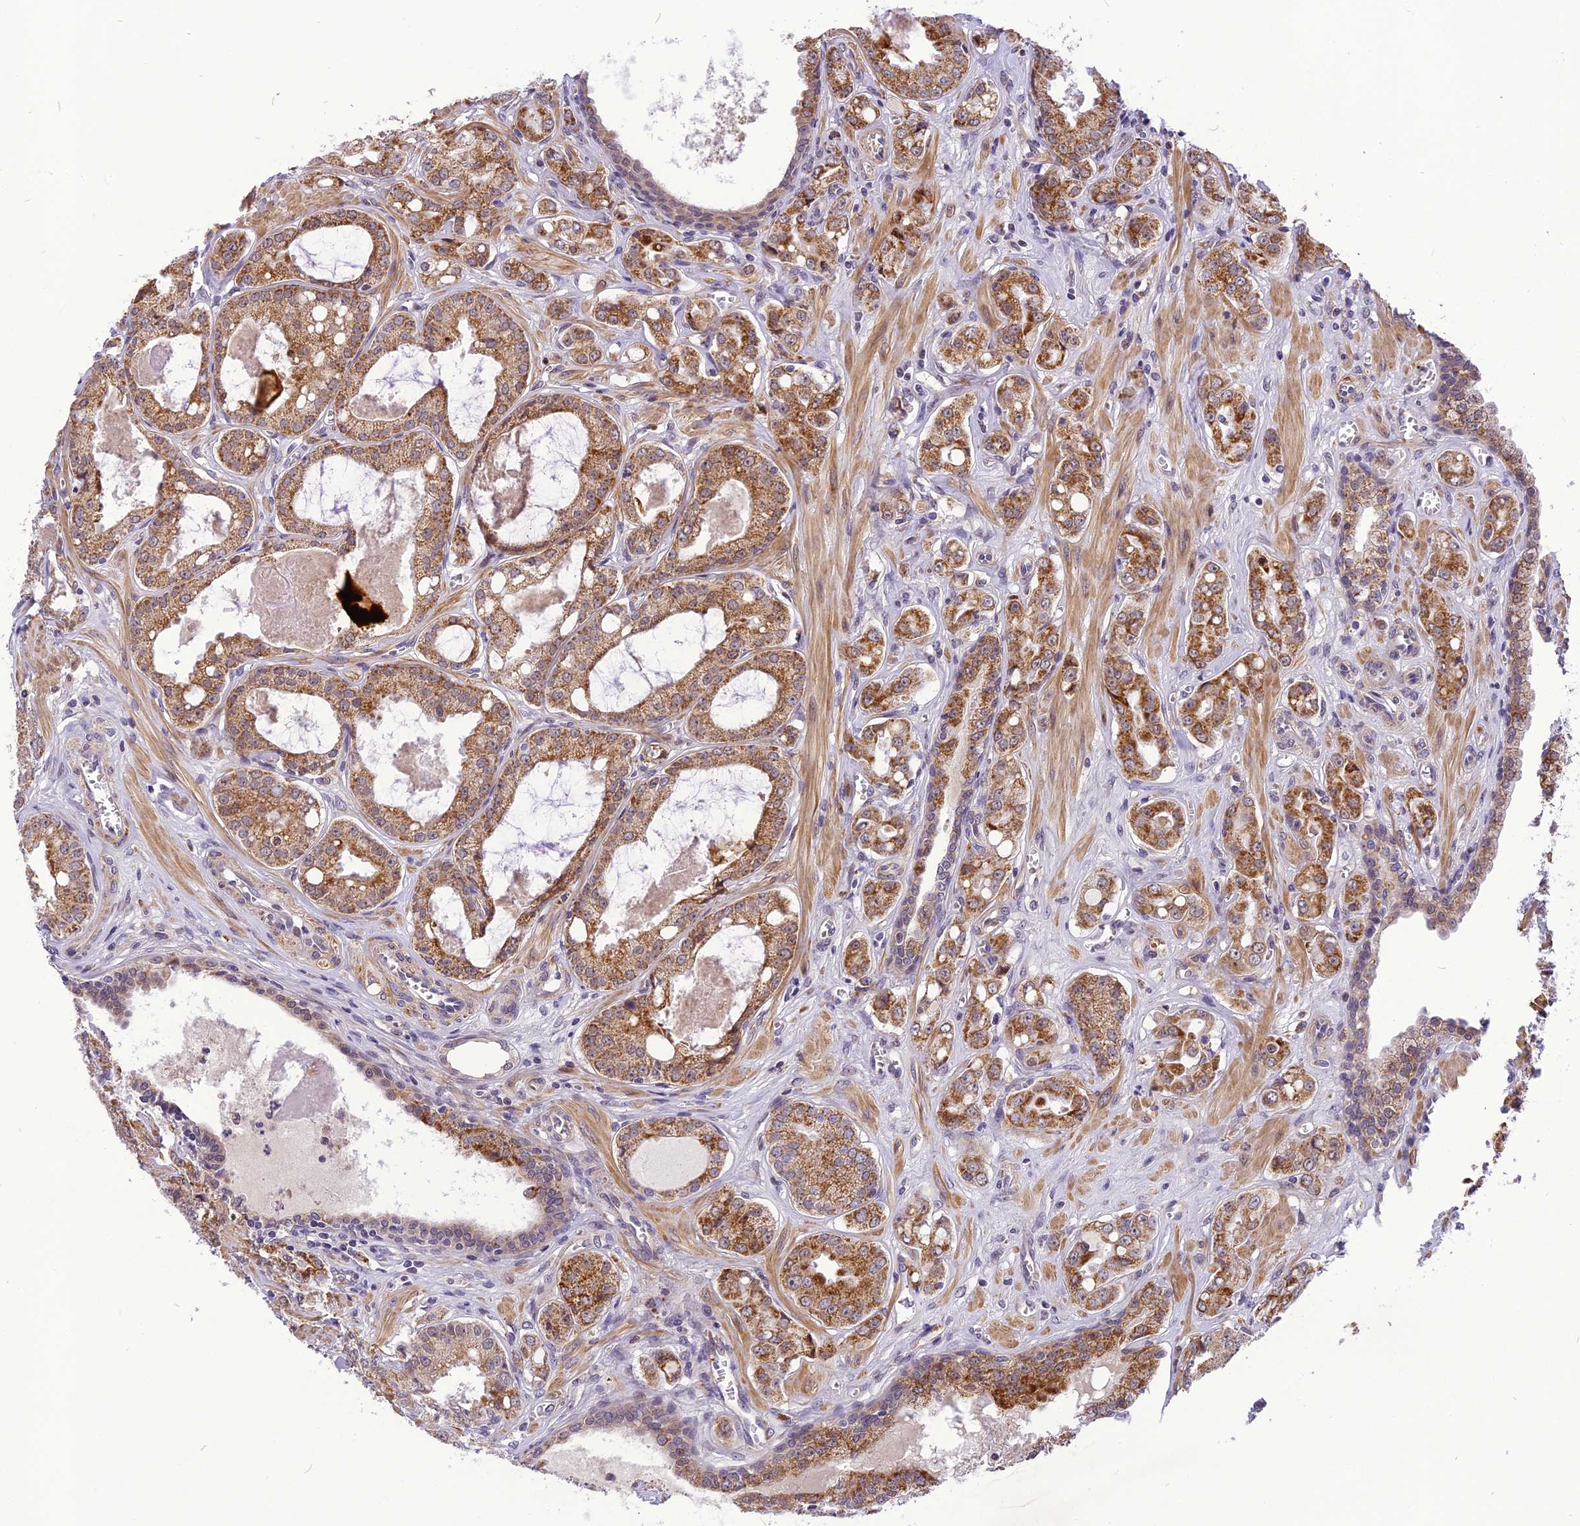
{"staining": {"intensity": "moderate", "quantity": ">75%", "location": "cytoplasmic/membranous"}, "tissue": "prostate cancer", "cell_type": "Tumor cells", "image_type": "cancer", "snomed": [{"axis": "morphology", "description": "Adenocarcinoma, High grade"}, {"axis": "topography", "description": "Prostate"}], "caption": "Tumor cells demonstrate medium levels of moderate cytoplasmic/membranous positivity in about >75% of cells in high-grade adenocarcinoma (prostate).", "gene": "CMC1", "patient": {"sex": "male", "age": 74}}